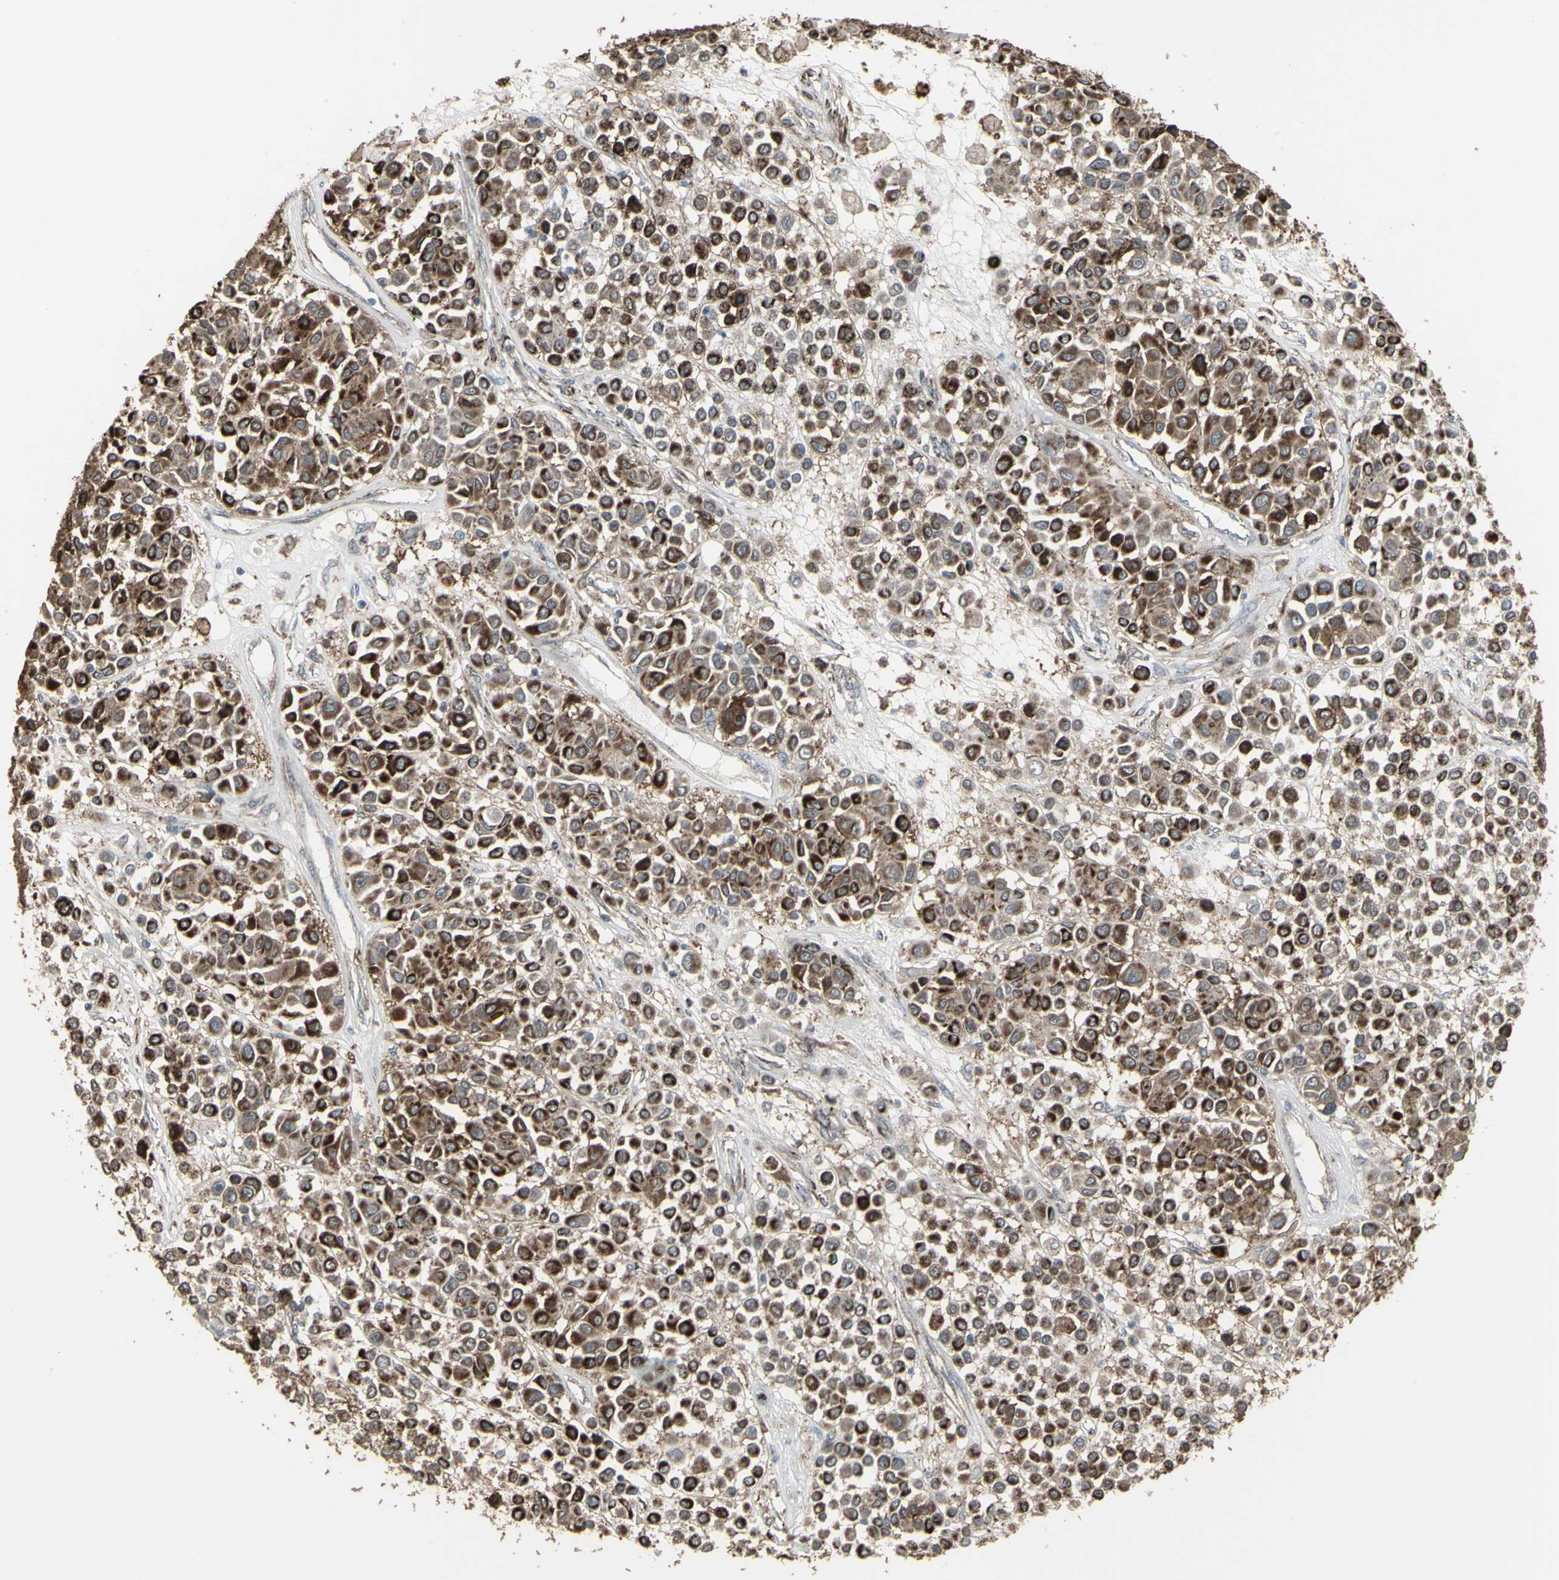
{"staining": {"intensity": "strong", "quantity": ">75%", "location": "cytoplasmic/membranous"}, "tissue": "melanoma", "cell_type": "Tumor cells", "image_type": "cancer", "snomed": [{"axis": "morphology", "description": "Malignant melanoma, Metastatic site"}, {"axis": "topography", "description": "Soft tissue"}], "caption": "Brown immunohistochemical staining in melanoma reveals strong cytoplasmic/membranous expression in about >75% of tumor cells. (DAB IHC, brown staining for protein, blue staining for nuclei).", "gene": "SMO", "patient": {"sex": "male", "age": 41}}